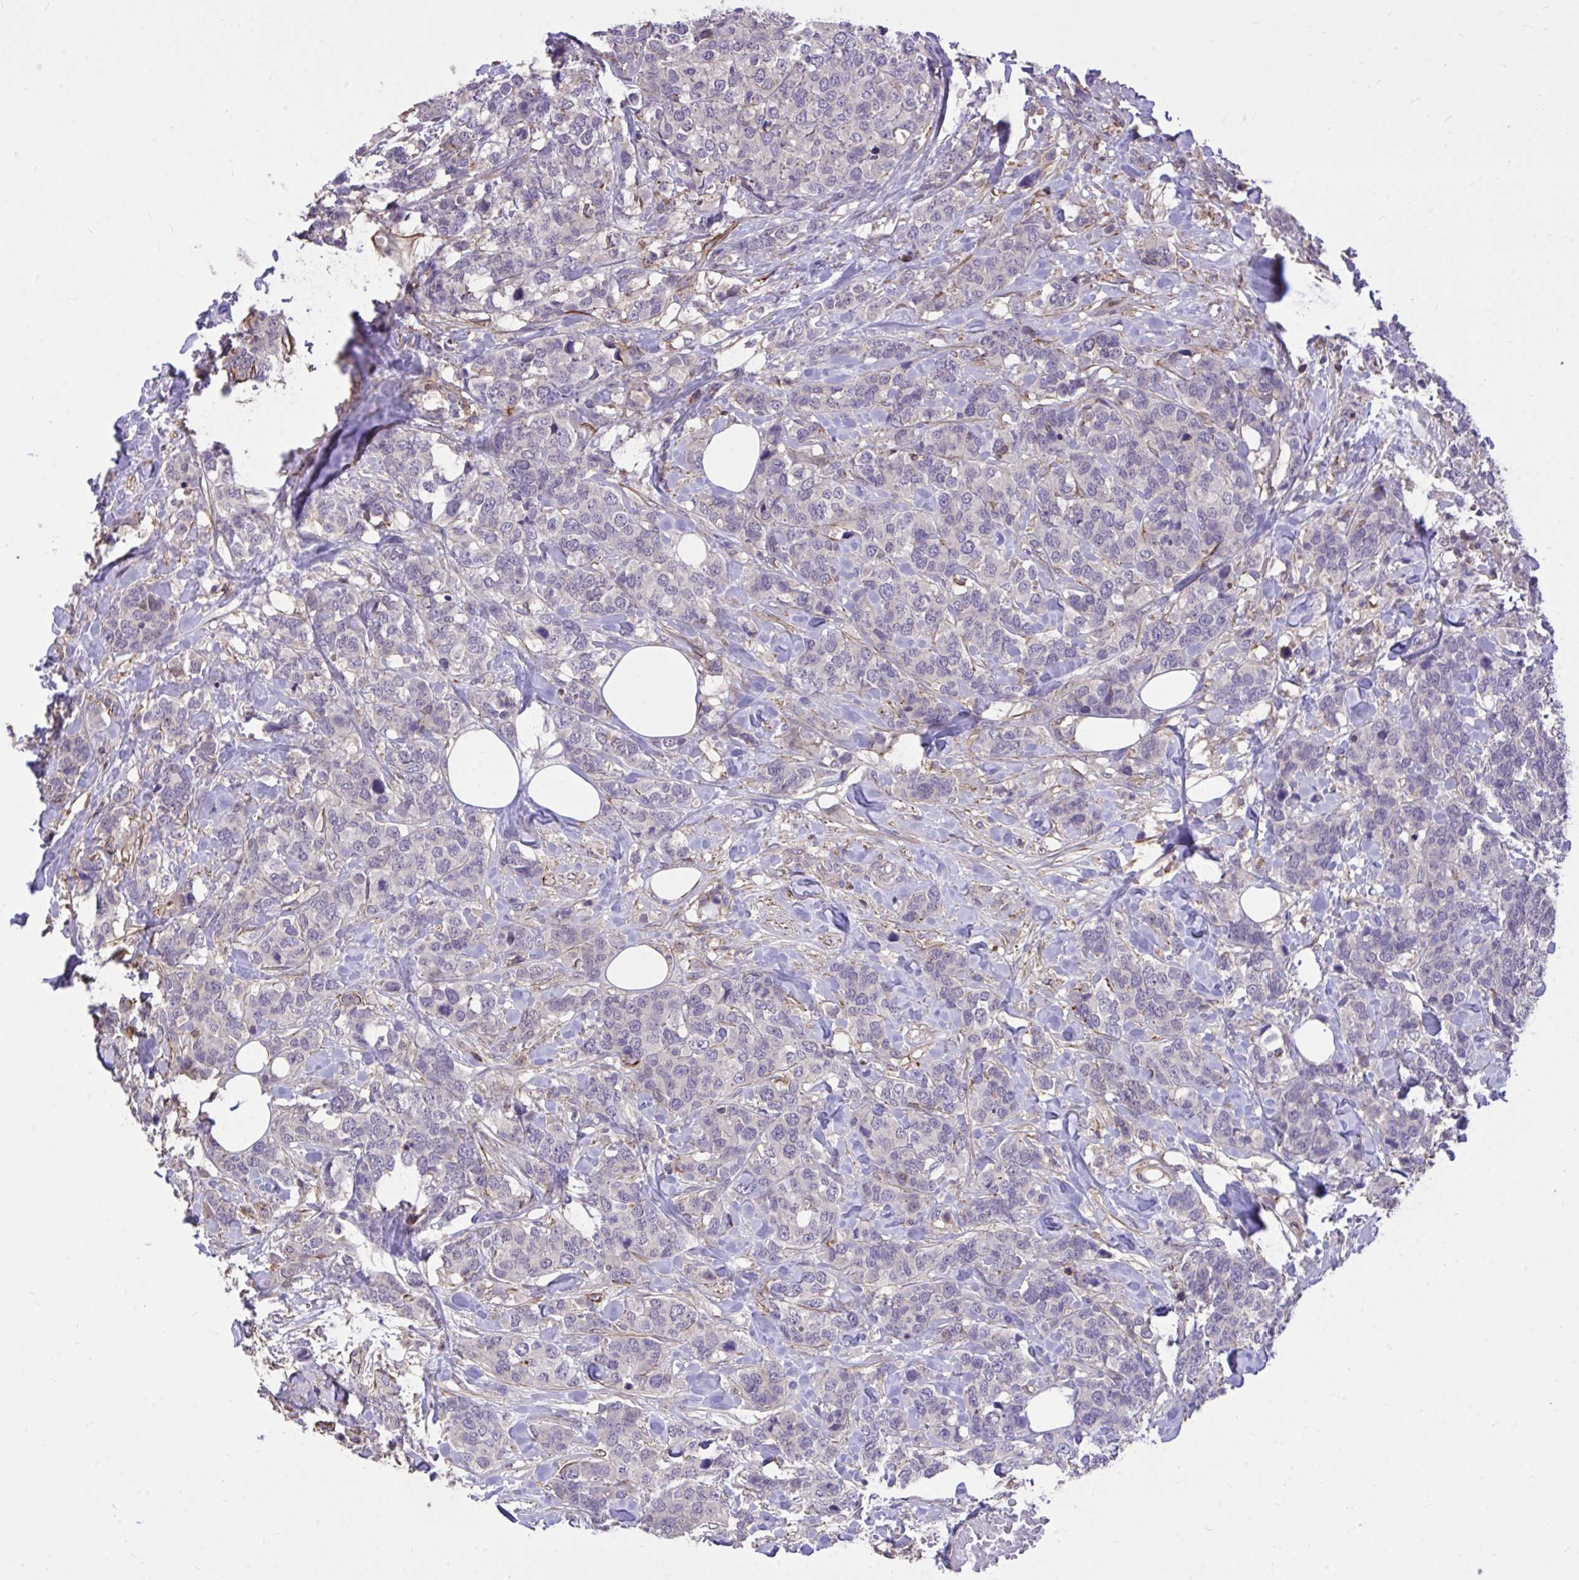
{"staining": {"intensity": "negative", "quantity": "none", "location": "none"}, "tissue": "breast cancer", "cell_type": "Tumor cells", "image_type": "cancer", "snomed": [{"axis": "morphology", "description": "Lobular carcinoma"}, {"axis": "topography", "description": "Breast"}], "caption": "IHC photomicrograph of breast cancer (lobular carcinoma) stained for a protein (brown), which exhibits no staining in tumor cells. Brightfield microscopy of immunohistochemistry stained with DAB (3,3'-diaminobenzidine) (brown) and hematoxylin (blue), captured at high magnification.", "gene": "IGFL2", "patient": {"sex": "female", "age": 59}}